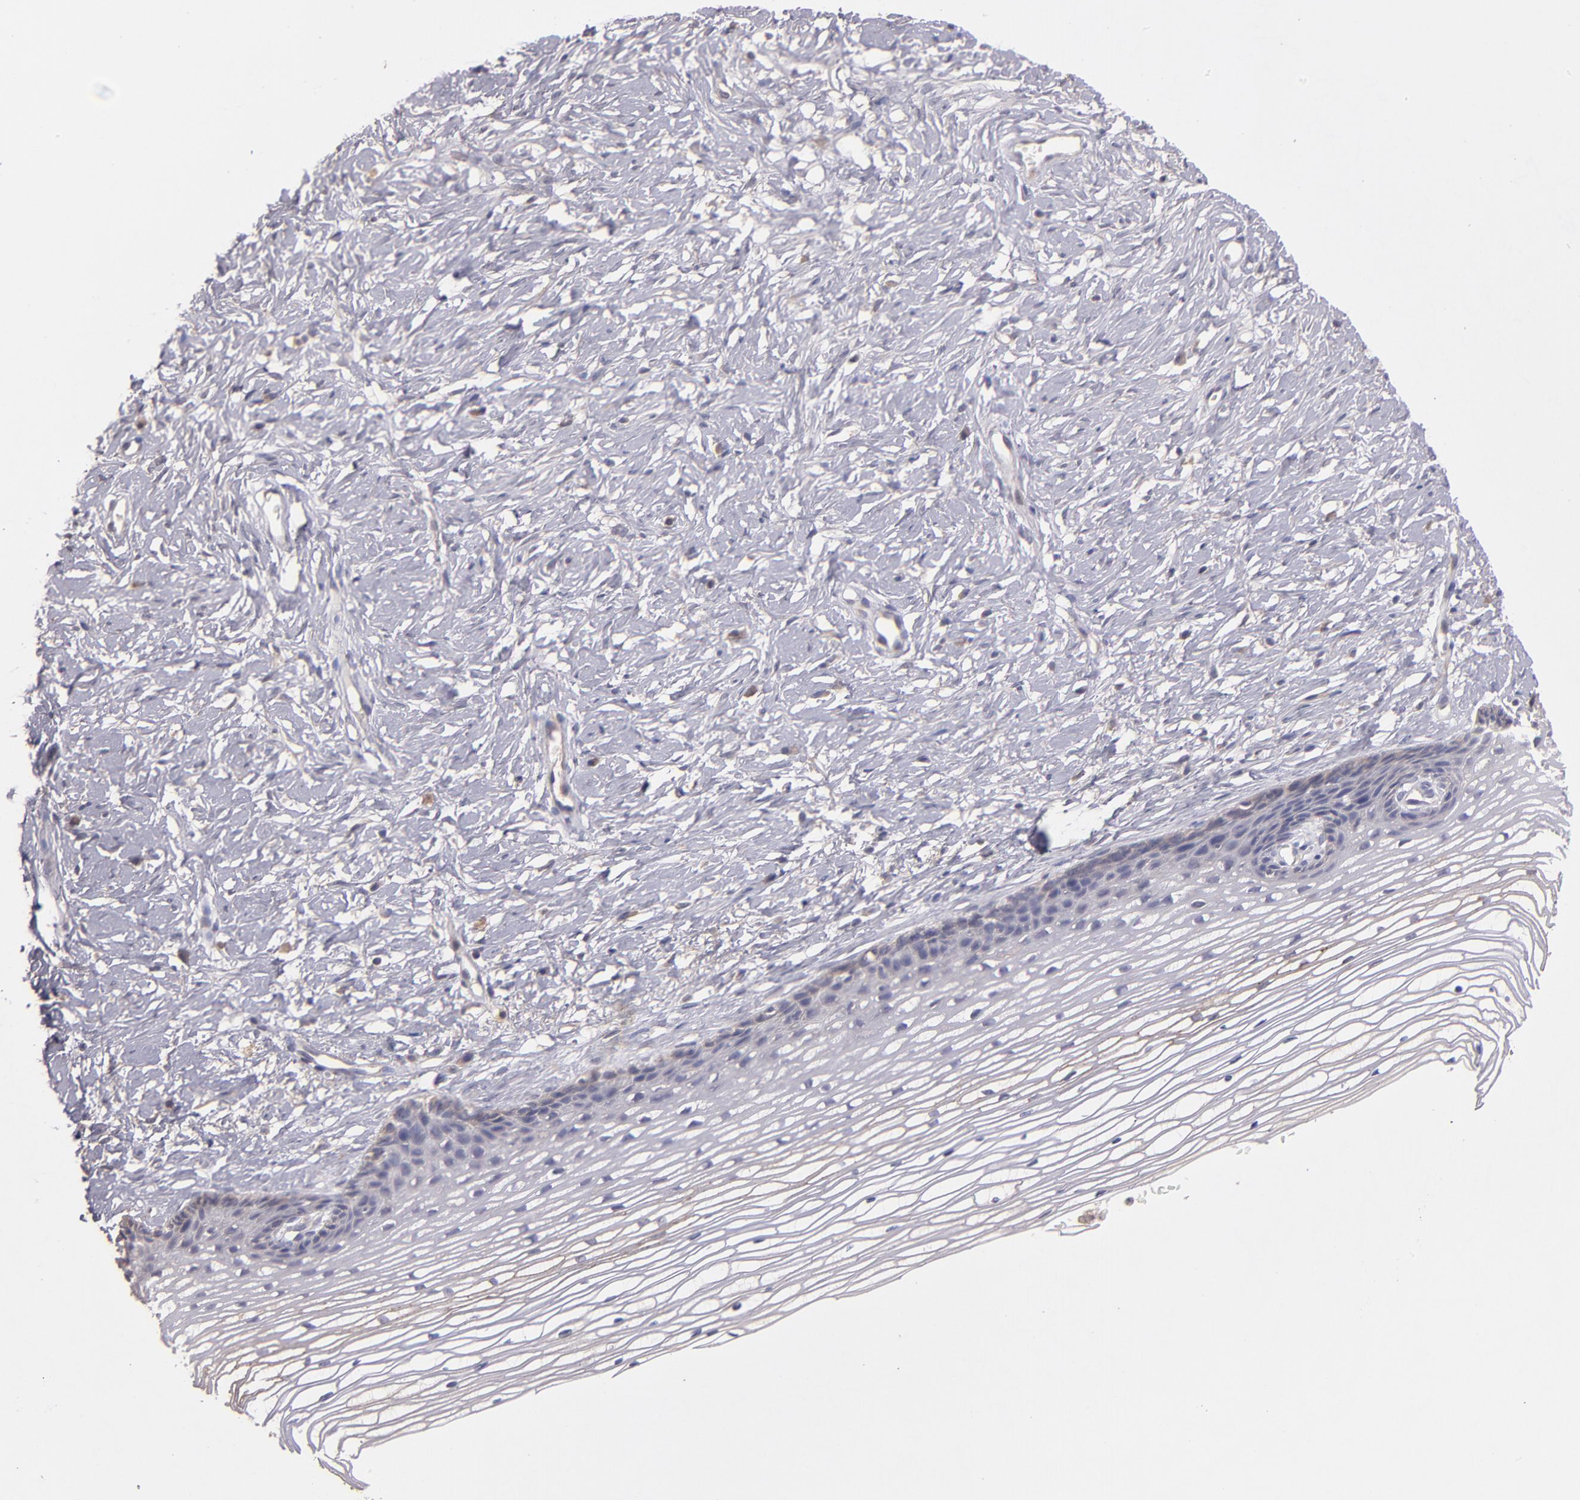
{"staining": {"intensity": "weak", "quantity": "<25%", "location": "cytoplasmic/membranous"}, "tissue": "cervix", "cell_type": "Glandular cells", "image_type": "normal", "snomed": [{"axis": "morphology", "description": "Normal tissue, NOS"}, {"axis": "topography", "description": "Cervix"}], "caption": "DAB immunohistochemical staining of unremarkable human cervix reveals no significant positivity in glandular cells. (DAB IHC, high magnification).", "gene": "GNAZ", "patient": {"sex": "female", "age": 77}}